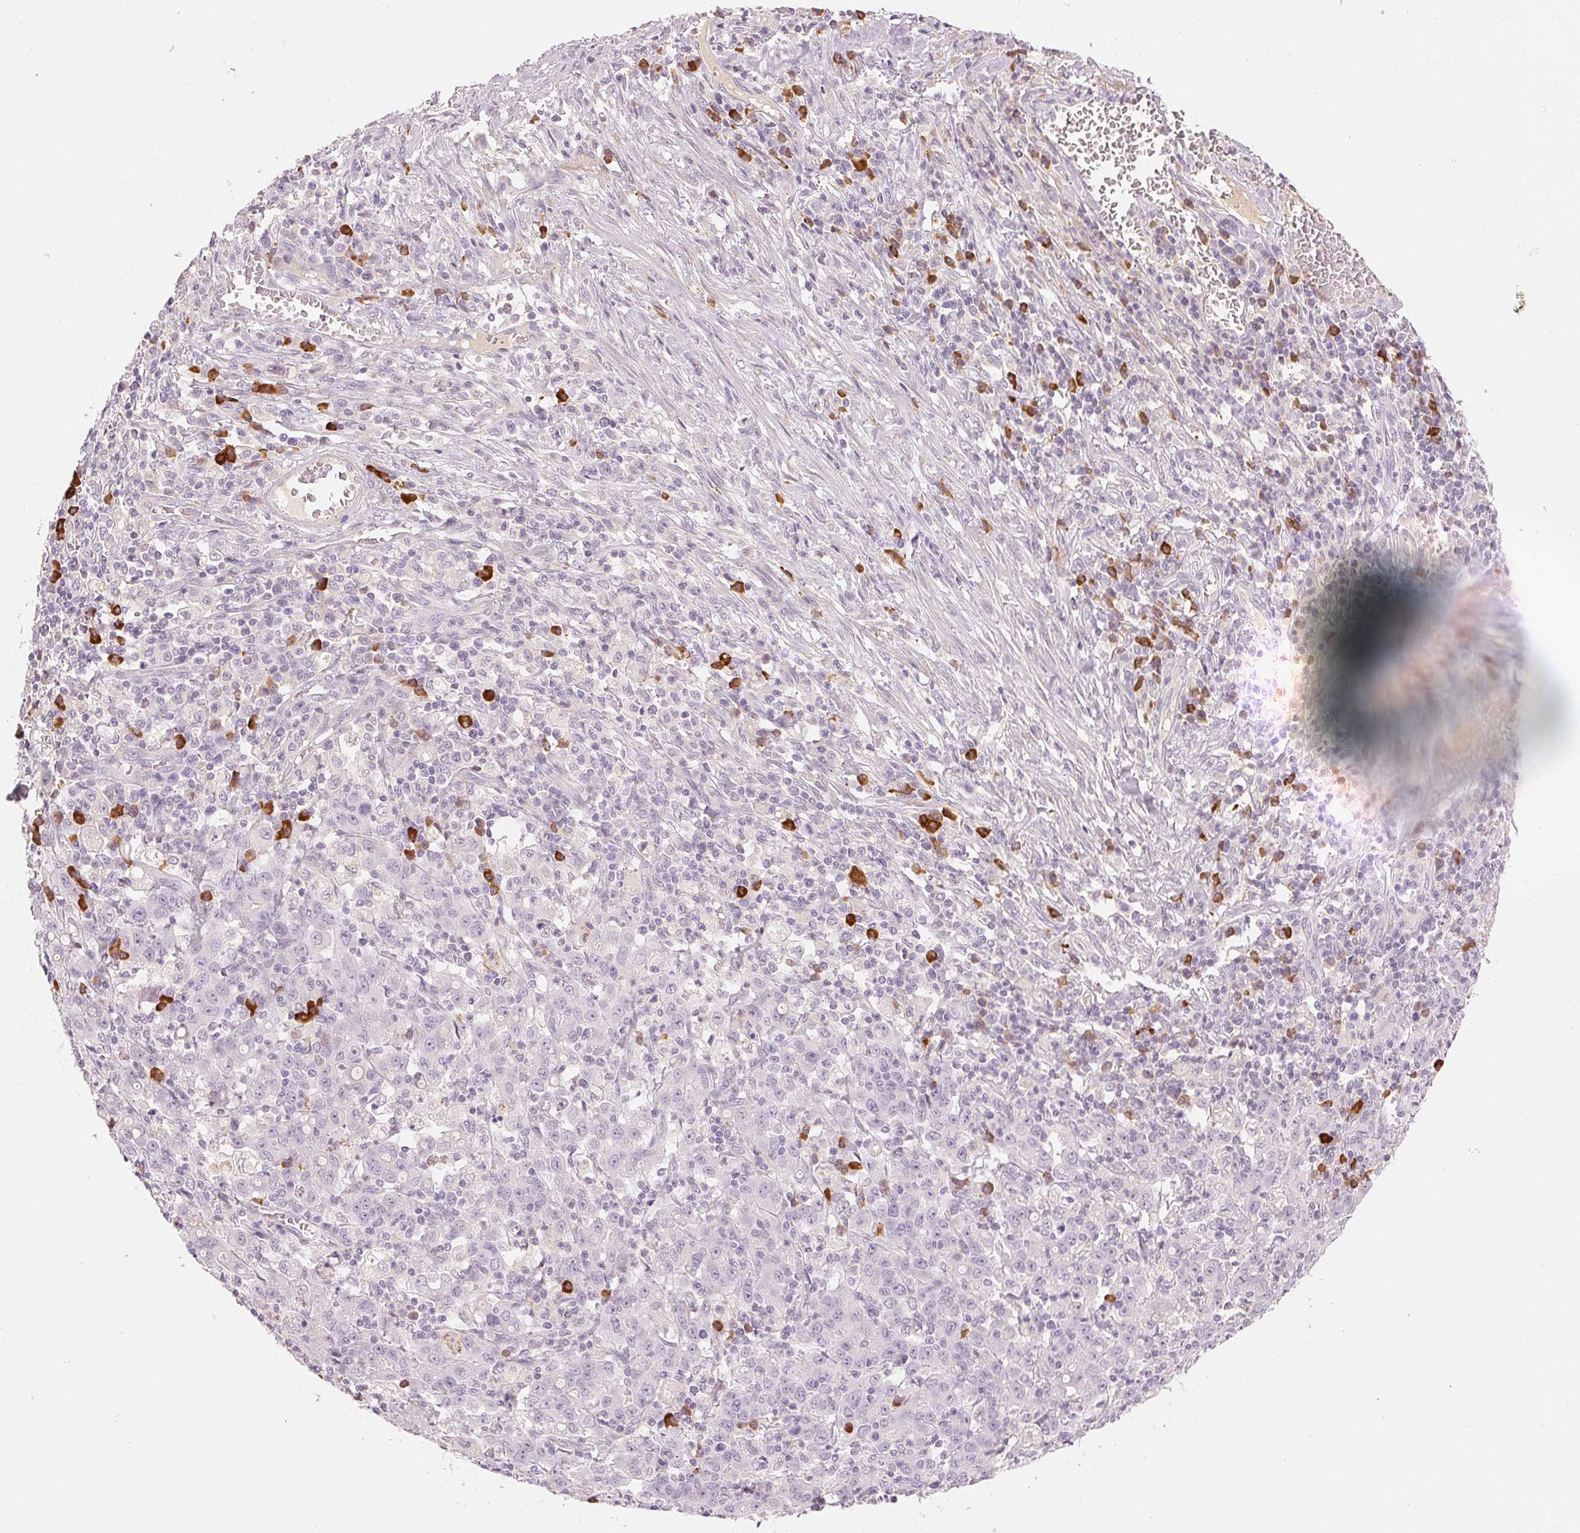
{"staining": {"intensity": "negative", "quantity": "none", "location": "none"}, "tissue": "stomach cancer", "cell_type": "Tumor cells", "image_type": "cancer", "snomed": [{"axis": "morphology", "description": "Adenocarcinoma, NOS"}, {"axis": "topography", "description": "Stomach, upper"}], "caption": "IHC photomicrograph of human stomach adenocarcinoma stained for a protein (brown), which reveals no positivity in tumor cells.", "gene": "RMDN2", "patient": {"sex": "male", "age": 69}}